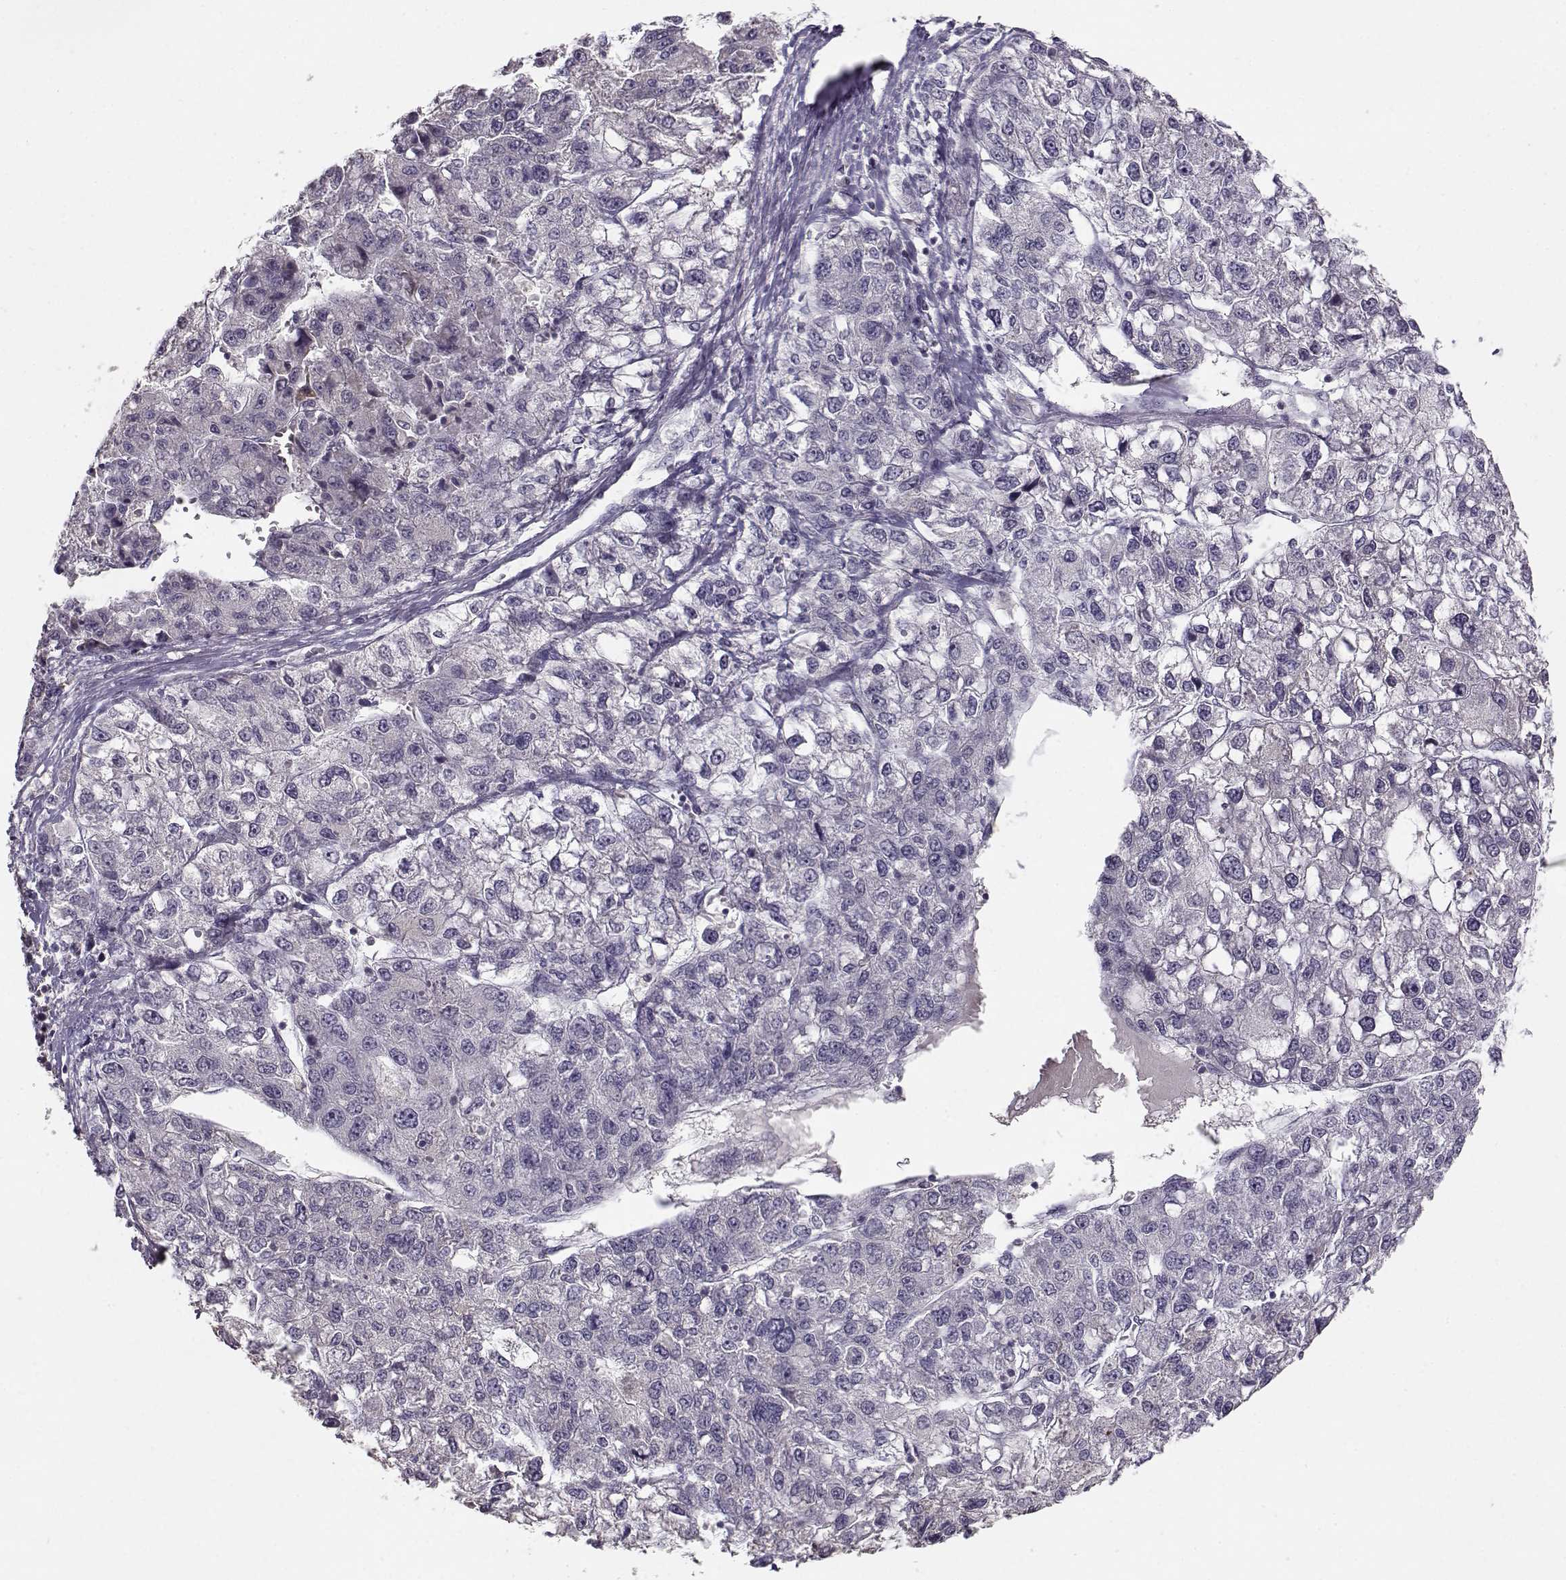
{"staining": {"intensity": "negative", "quantity": "none", "location": "none"}, "tissue": "liver cancer", "cell_type": "Tumor cells", "image_type": "cancer", "snomed": [{"axis": "morphology", "description": "Carcinoma, Hepatocellular, NOS"}, {"axis": "topography", "description": "Liver"}], "caption": "This image is of liver cancer (hepatocellular carcinoma) stained with immunohistochemistry (IHC) to label a protein in brown with the nuclei are counter-stained blue. There is no staining in tumor cells. (Brightfield microscopy of DAB (3,3'-diaminobenzidine) IHC at high magnification).", "gene": "UROC1", "patient": {"sex": "male", "age": 56}}